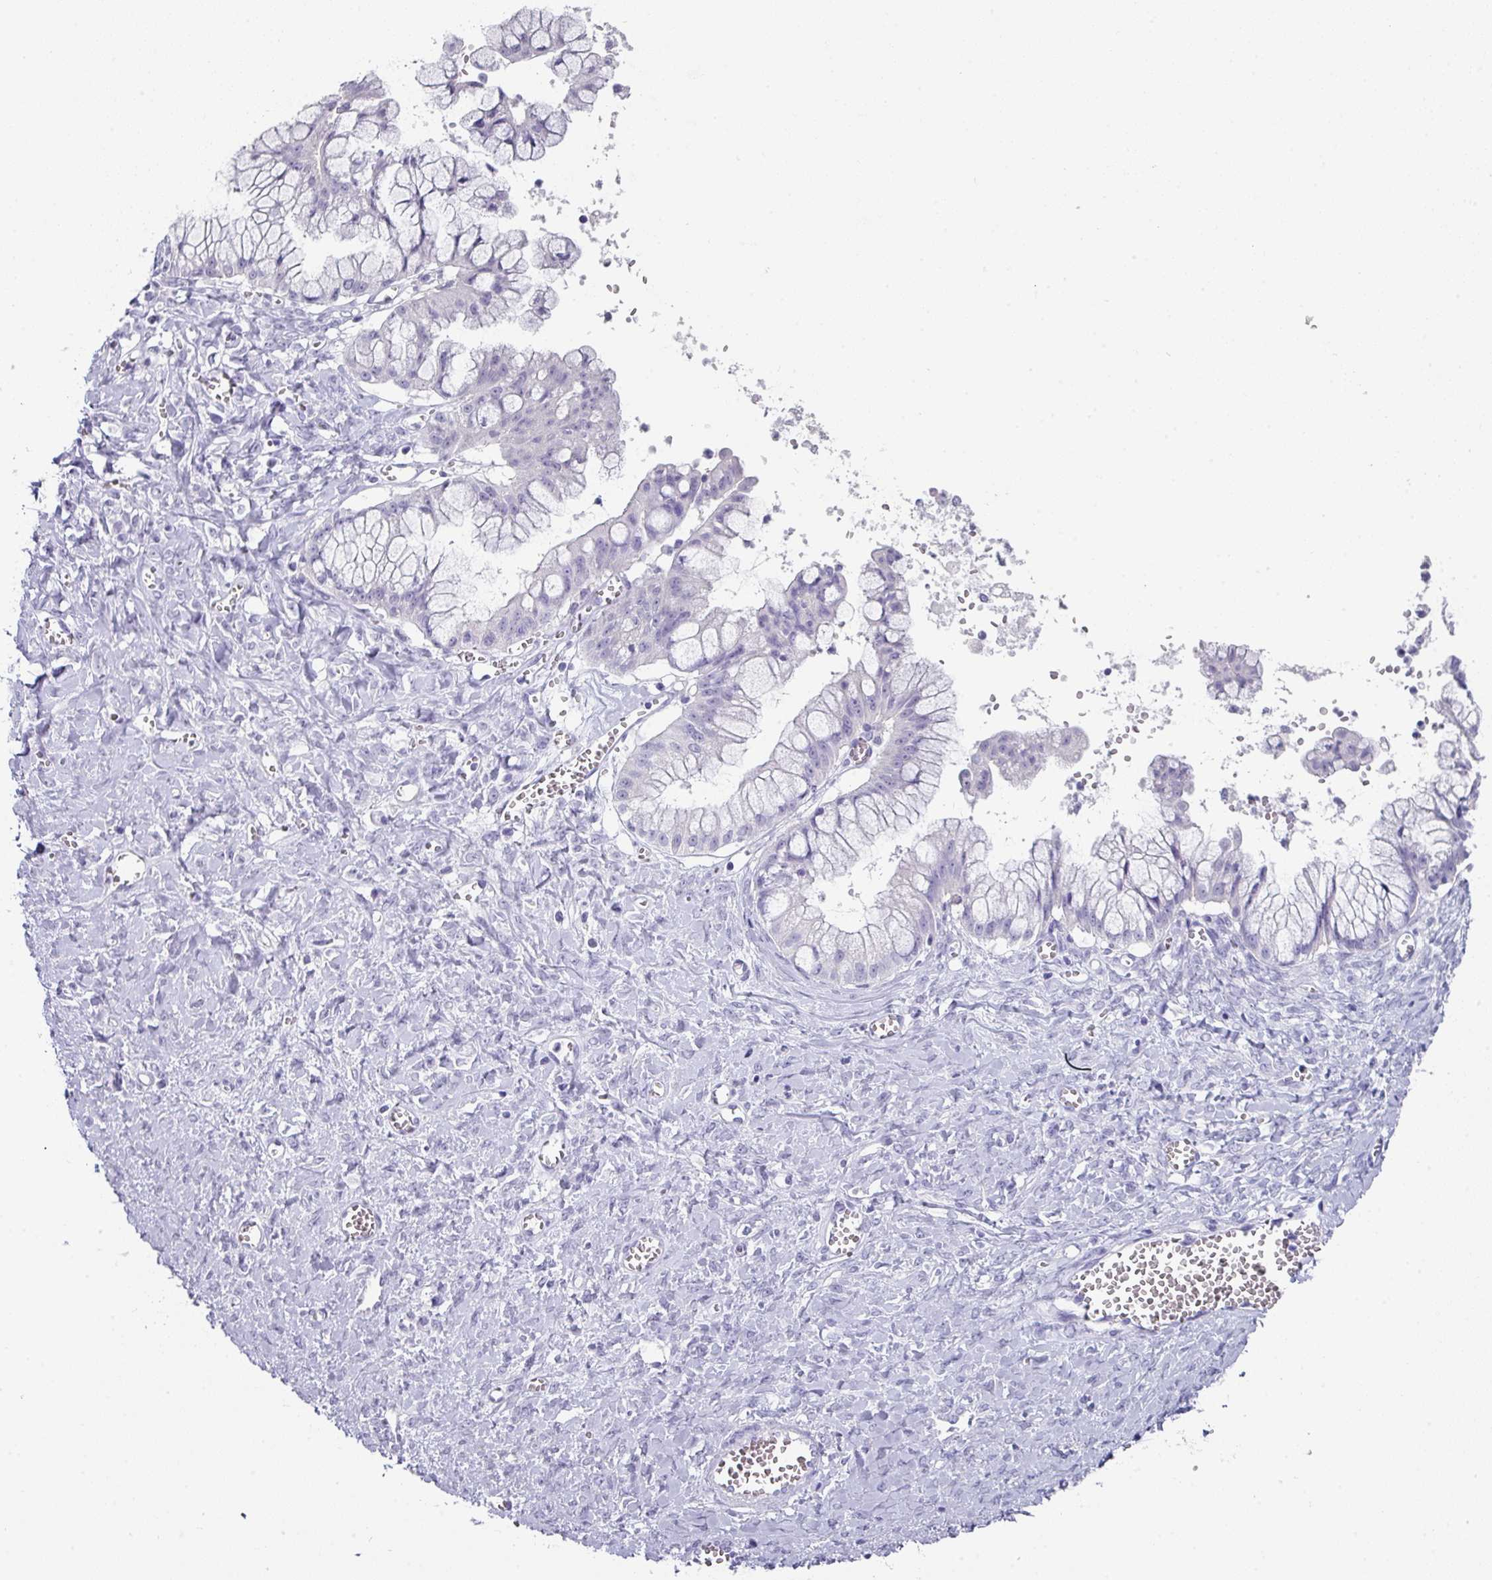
{"staining": {"intensity": "negative", "quantity": "none", "location": "none"}, "tissue": "ovarian cancer", "cell_type": "Tumor cells", "image_type": "cancer", "snomed": [{"axis": "morphology", "description": "Cystadenocarcinoma, mucinous, NOS"}, {"axis": "topography", "description": "Ovary"}], "caption": "High magnification brightfield microscopy of ovarian cancer stained with DAB (3,3'-diaminobenzidine) (brown) and counterstained with hematoxylin (blue): tumor cells show no significant positivity.", "gene": "PEX10", "patient": {"sex": "female", "age": 70}}